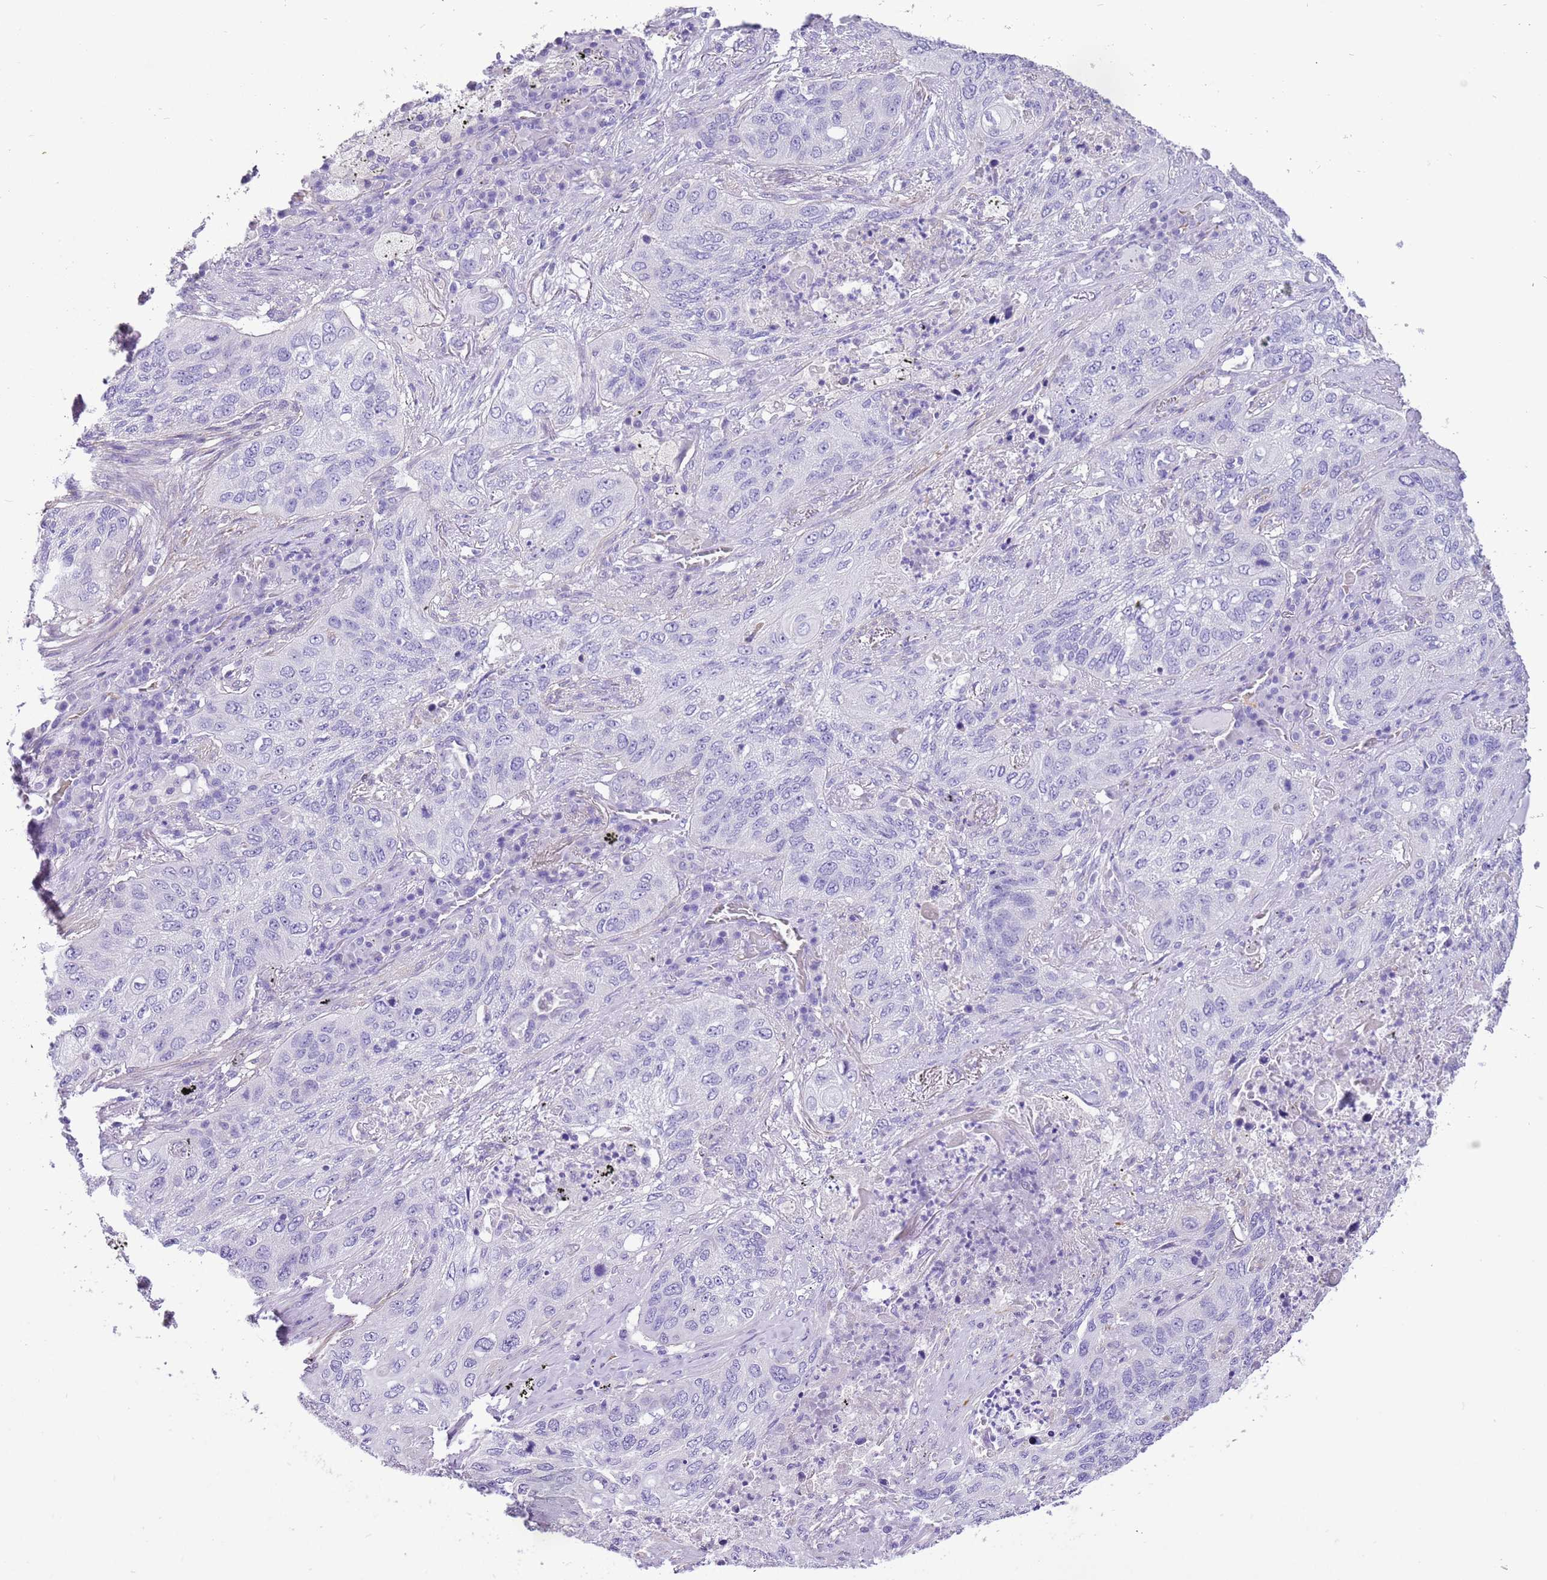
{"staining": {"intensity": "negative", "quantity": "none", "location": "none"}, "tissue": "lung cancer", "cell_type": "Tumor cells", "image_type": "cancer", "snomed": [{"axis": "morphology", "description": "Squamous cell carcinoma, NOS"}, {"axis": "topography", "description": "Lung"}], "caption": "IHC histopathology image of lung cancer (squamous cell carcinoma) stained for a protein (brown), which demonstrates no staining in tumor cells.", "gene": "KBTBD3", "patient": {"sex": "female", "age": 63}}